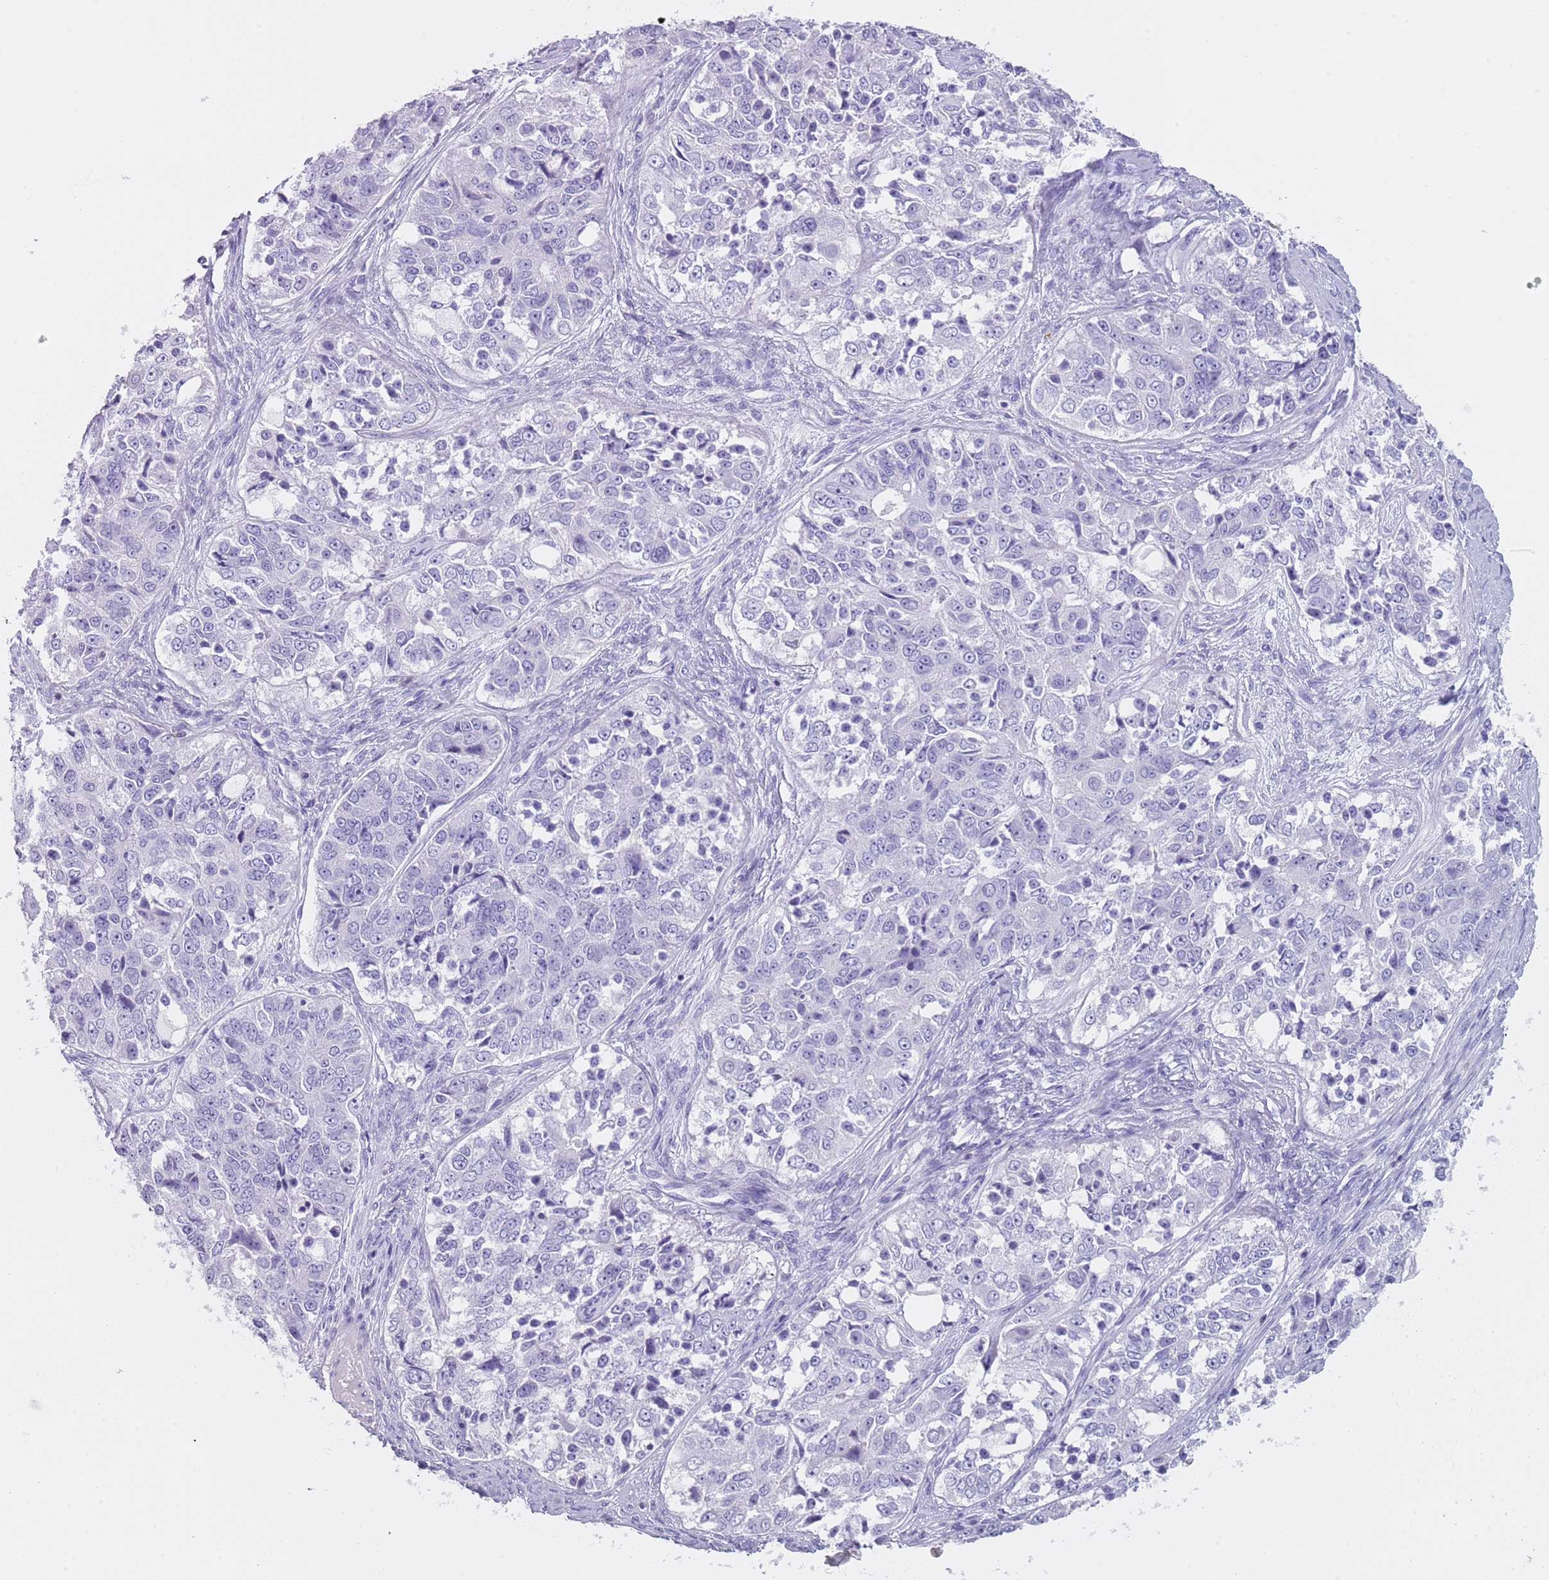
{"staining": {"intensity": "negative", "quantity": "none", "location": "none"}, "tissue": "ovarian cancer", "cell_type": "Tumor cells", "image_type": "cancer", "snomed": [{"axis": "morphology", "description": "Carcinoma, endometroid"}, {"axis": "topography", "description": "Ovary"}], "caption": "The IHC histopathology image has no significant positivity in tumor cells of ovarian endometroid carcinoma tissue.", "gene": "NBPF20", "patient": {"sex": "female", "age": 51}}